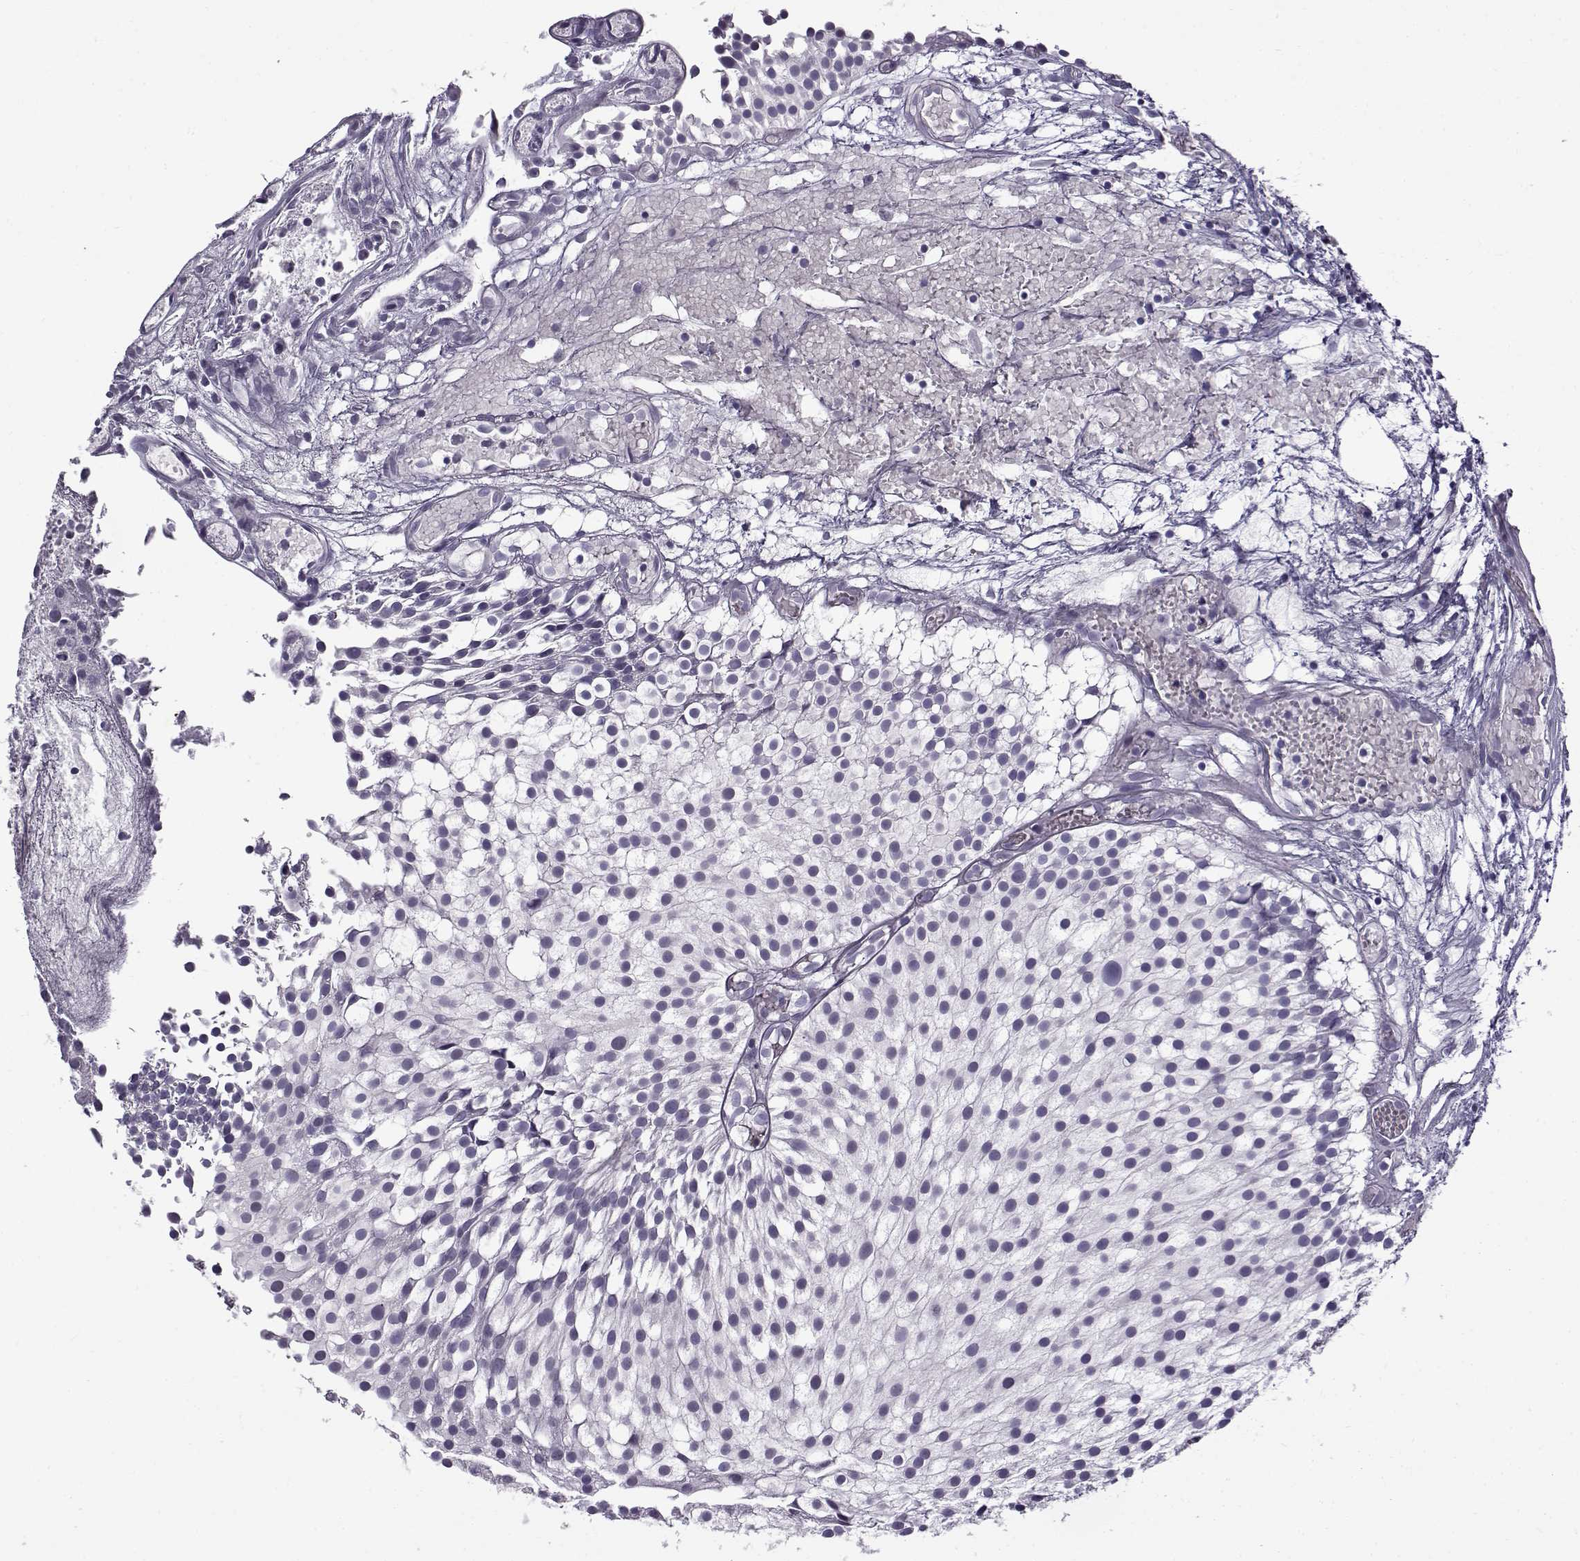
{"staining": {"intensity": "negative", "quantity": "none", "location": "none"}, "tissue": "urothelial cancer", "cell_type": "Tumor cells", "image_type": "cancer", "snomed": [{"axis": "morphology", "description": "Urothelial carcinoma, Low grade"}, {"axis": "topography", "description": "Urinary bladder"}], "caption": "Tumor cells are negative for brown protein staining in low-grade urothelial carcinoma.", "gene": "TEX55", "patient": {"sex": "male", "age": 79}}